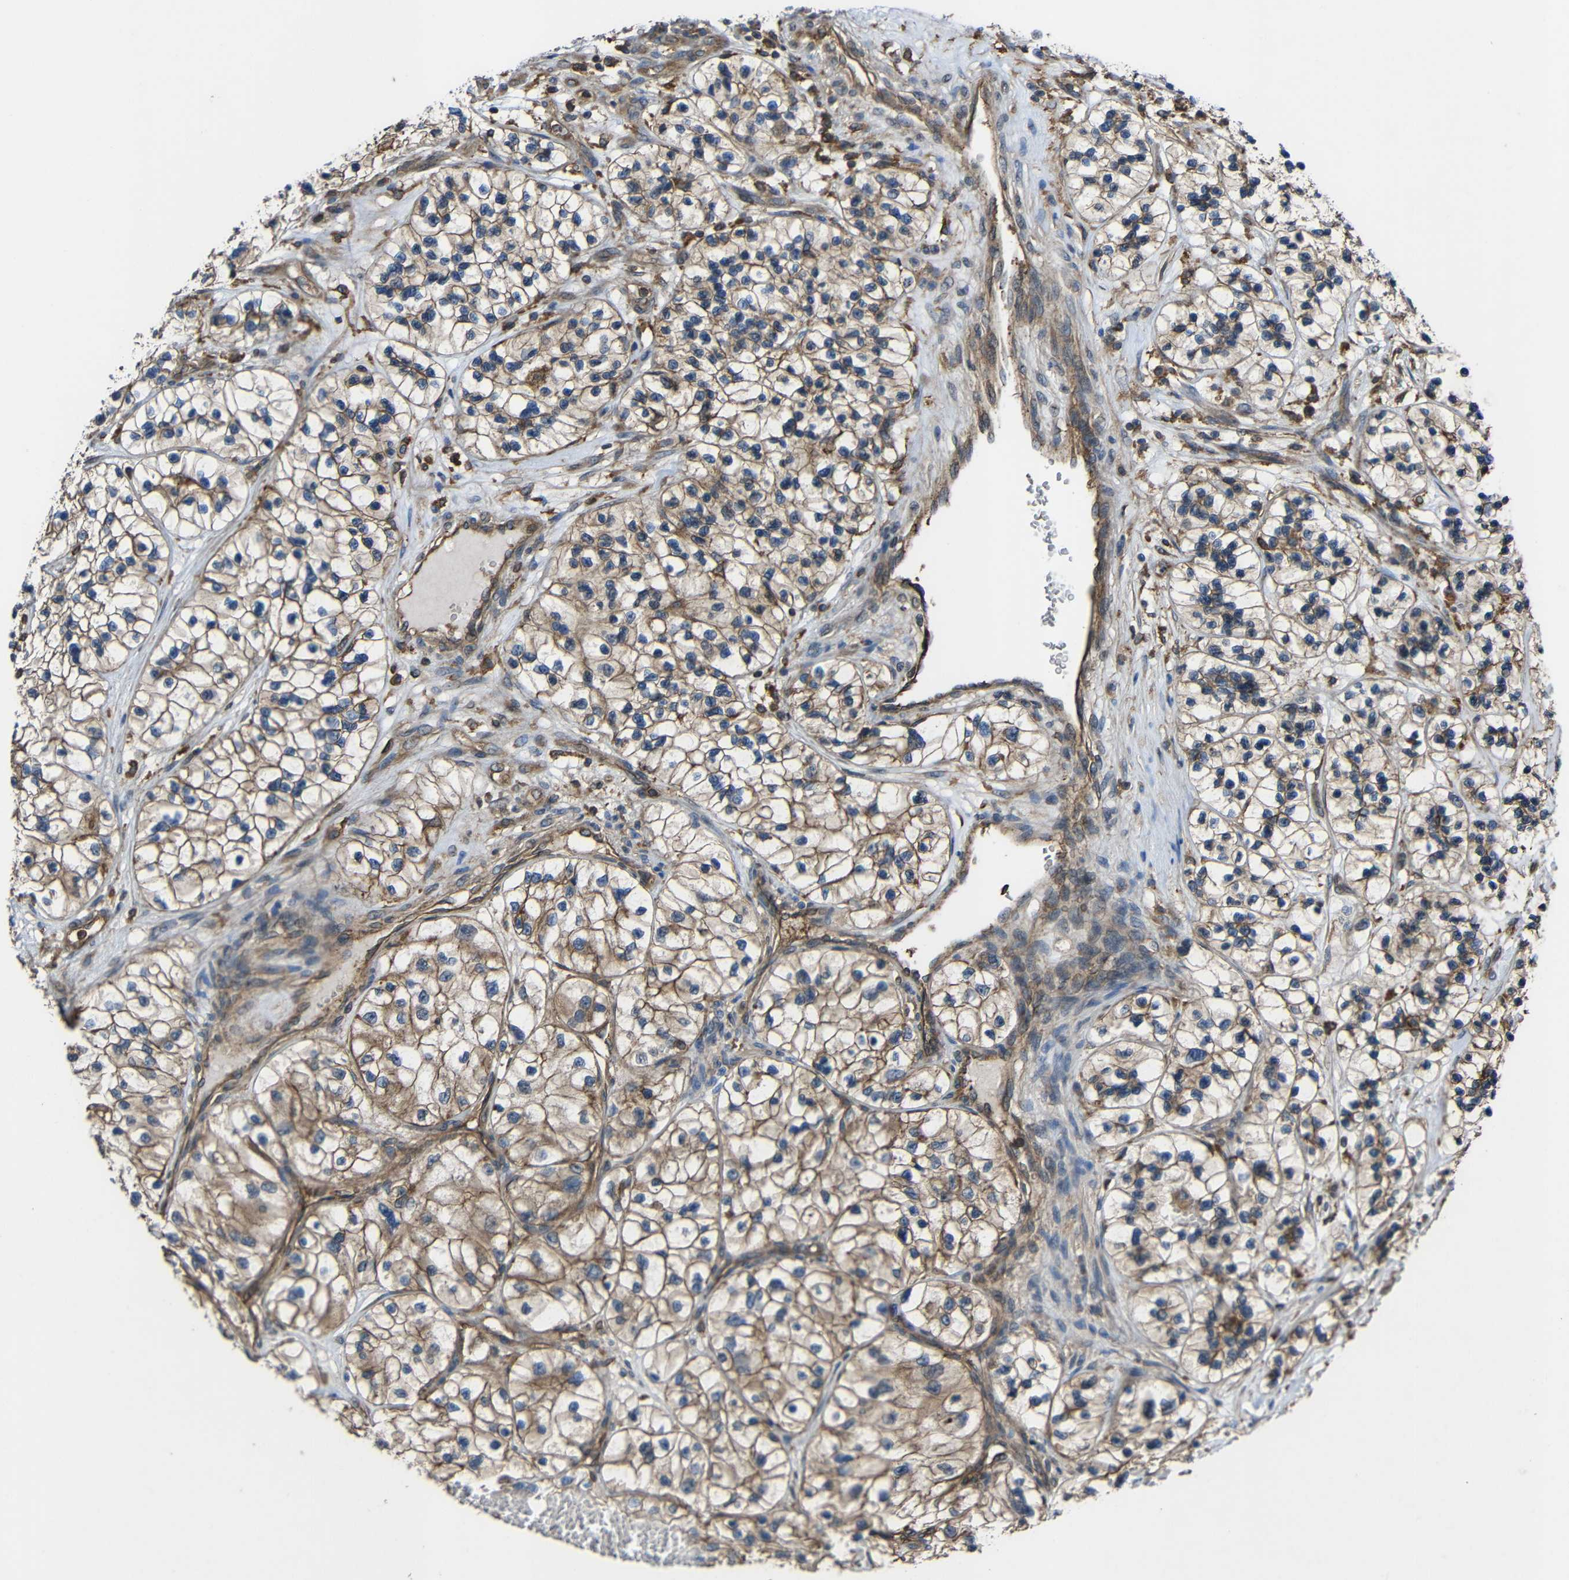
{"staining": {"intensity": "moderate", "quantity": ">75%", "location": "cytoplasmic/membranous"}, "tissue": "renal cancer", "cell_type": "Tumor cells", "image_type": "cancer", "snomed": [{"axis": "morphology", "description": "Adenocarcinoma, NOS"}, {"axis": "topography", "description": "Kidney"}], "caption": "Moderate cytoplasmic/membranous expression for a protein is identified in approximately >75% of tumor cells of renal cancer (adenocarcinoma) using IHC.", "gene": "TREM2", "patient": {"sex": "female", "age": 57}}